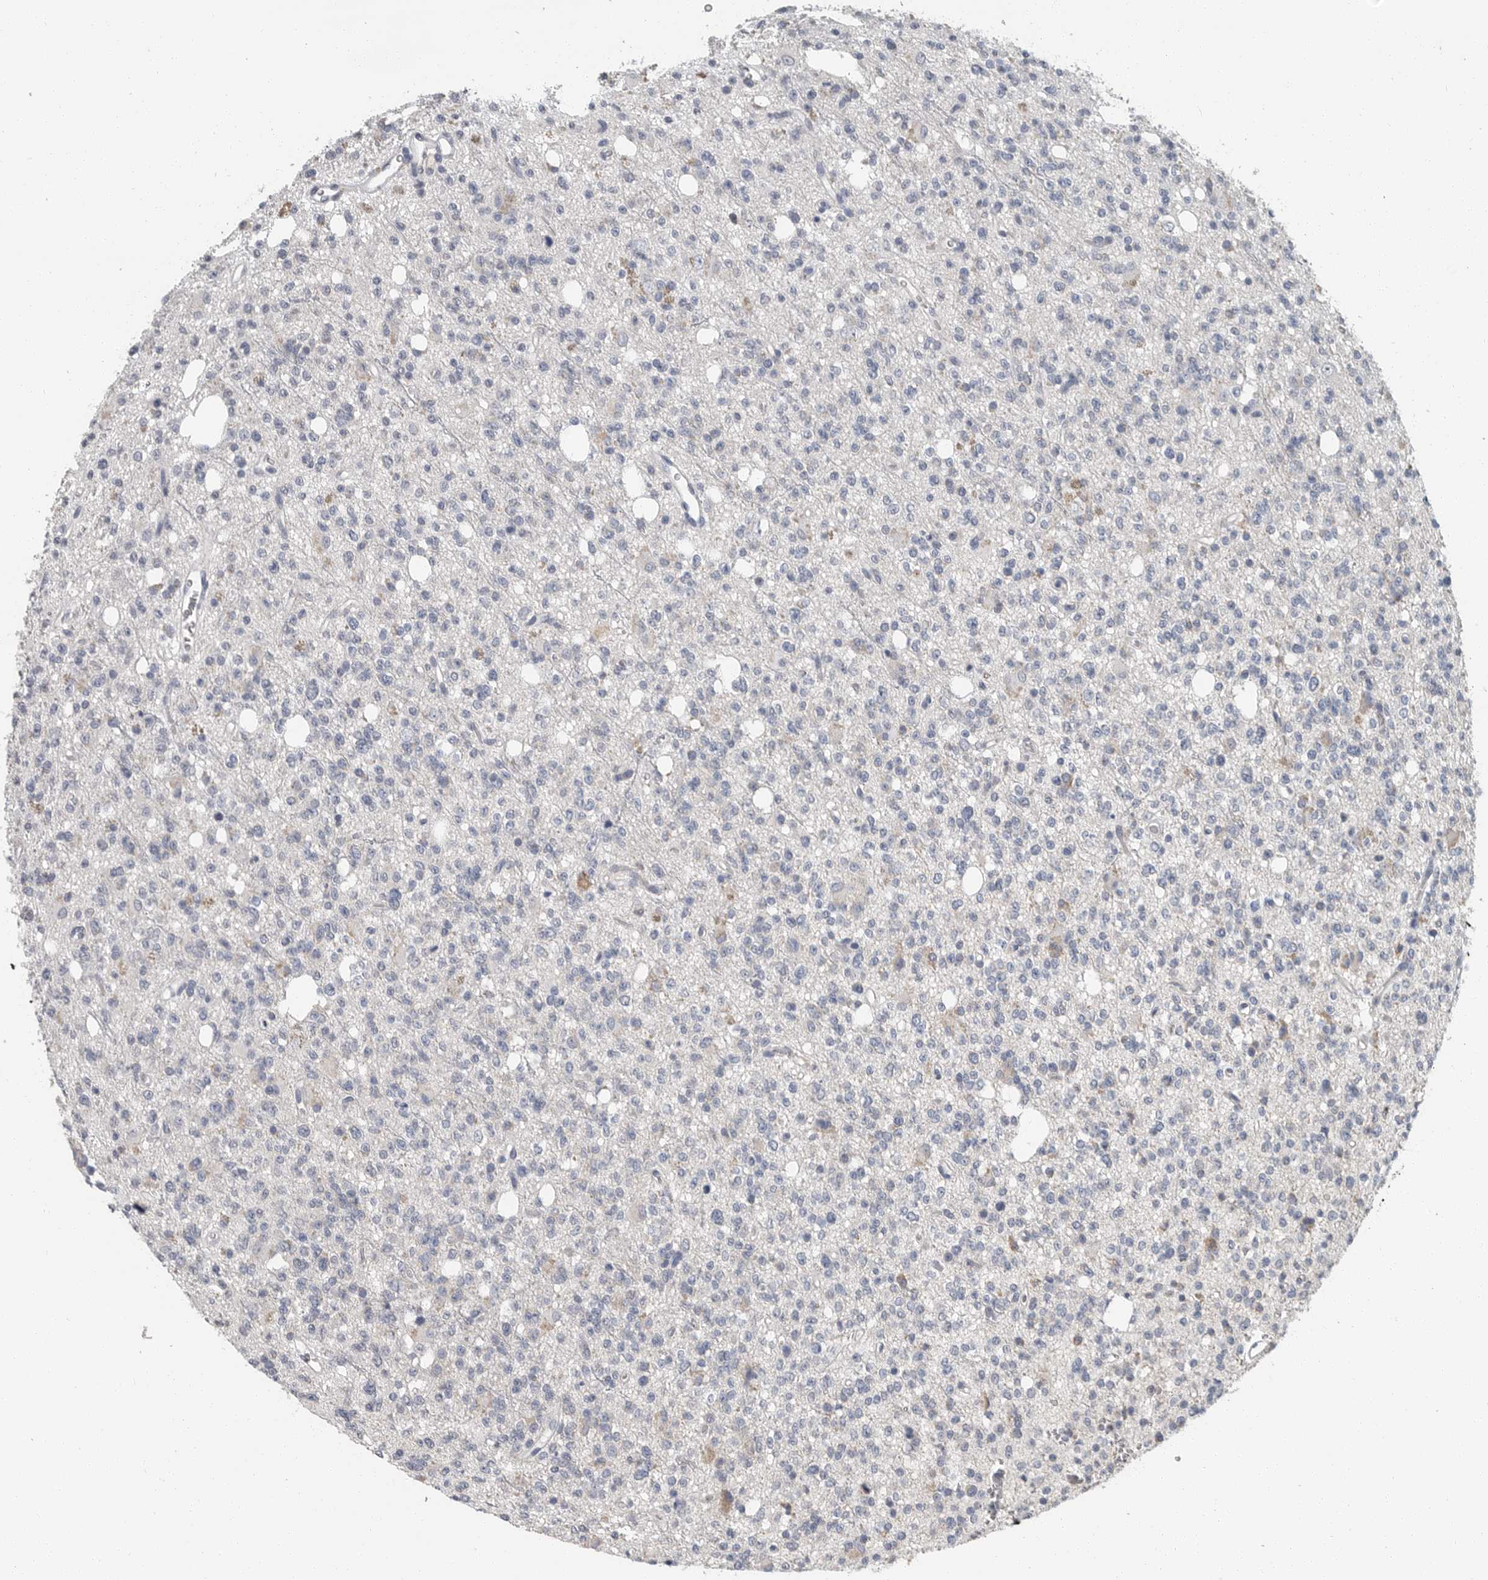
{"staining": {"intensity": "negative", "quantity": "none", "location": "none"}, "tissue": "glioma", "cell_type": "Tumor cells", "image_type": "cancer", "snomed": [{"axis": "morphology", "description": "Glioma, malignant, High grade"}, {"axis": "topography", "description": "Brain"}], "caption": "Immunohistochemistry (IHC) histopathology image of human malignant glioma (high-grade) stained for a protein (brown), which reveals no staining in tumor cells. (Stains: DAB (3,3'-diaminobenzidine) immunohistochemistry with hematoxylin counter stain, Microscopy: brightfield microscopy at high magnification).", "gene": "PLN", "patient": {"sex": "female", "age": 62}}